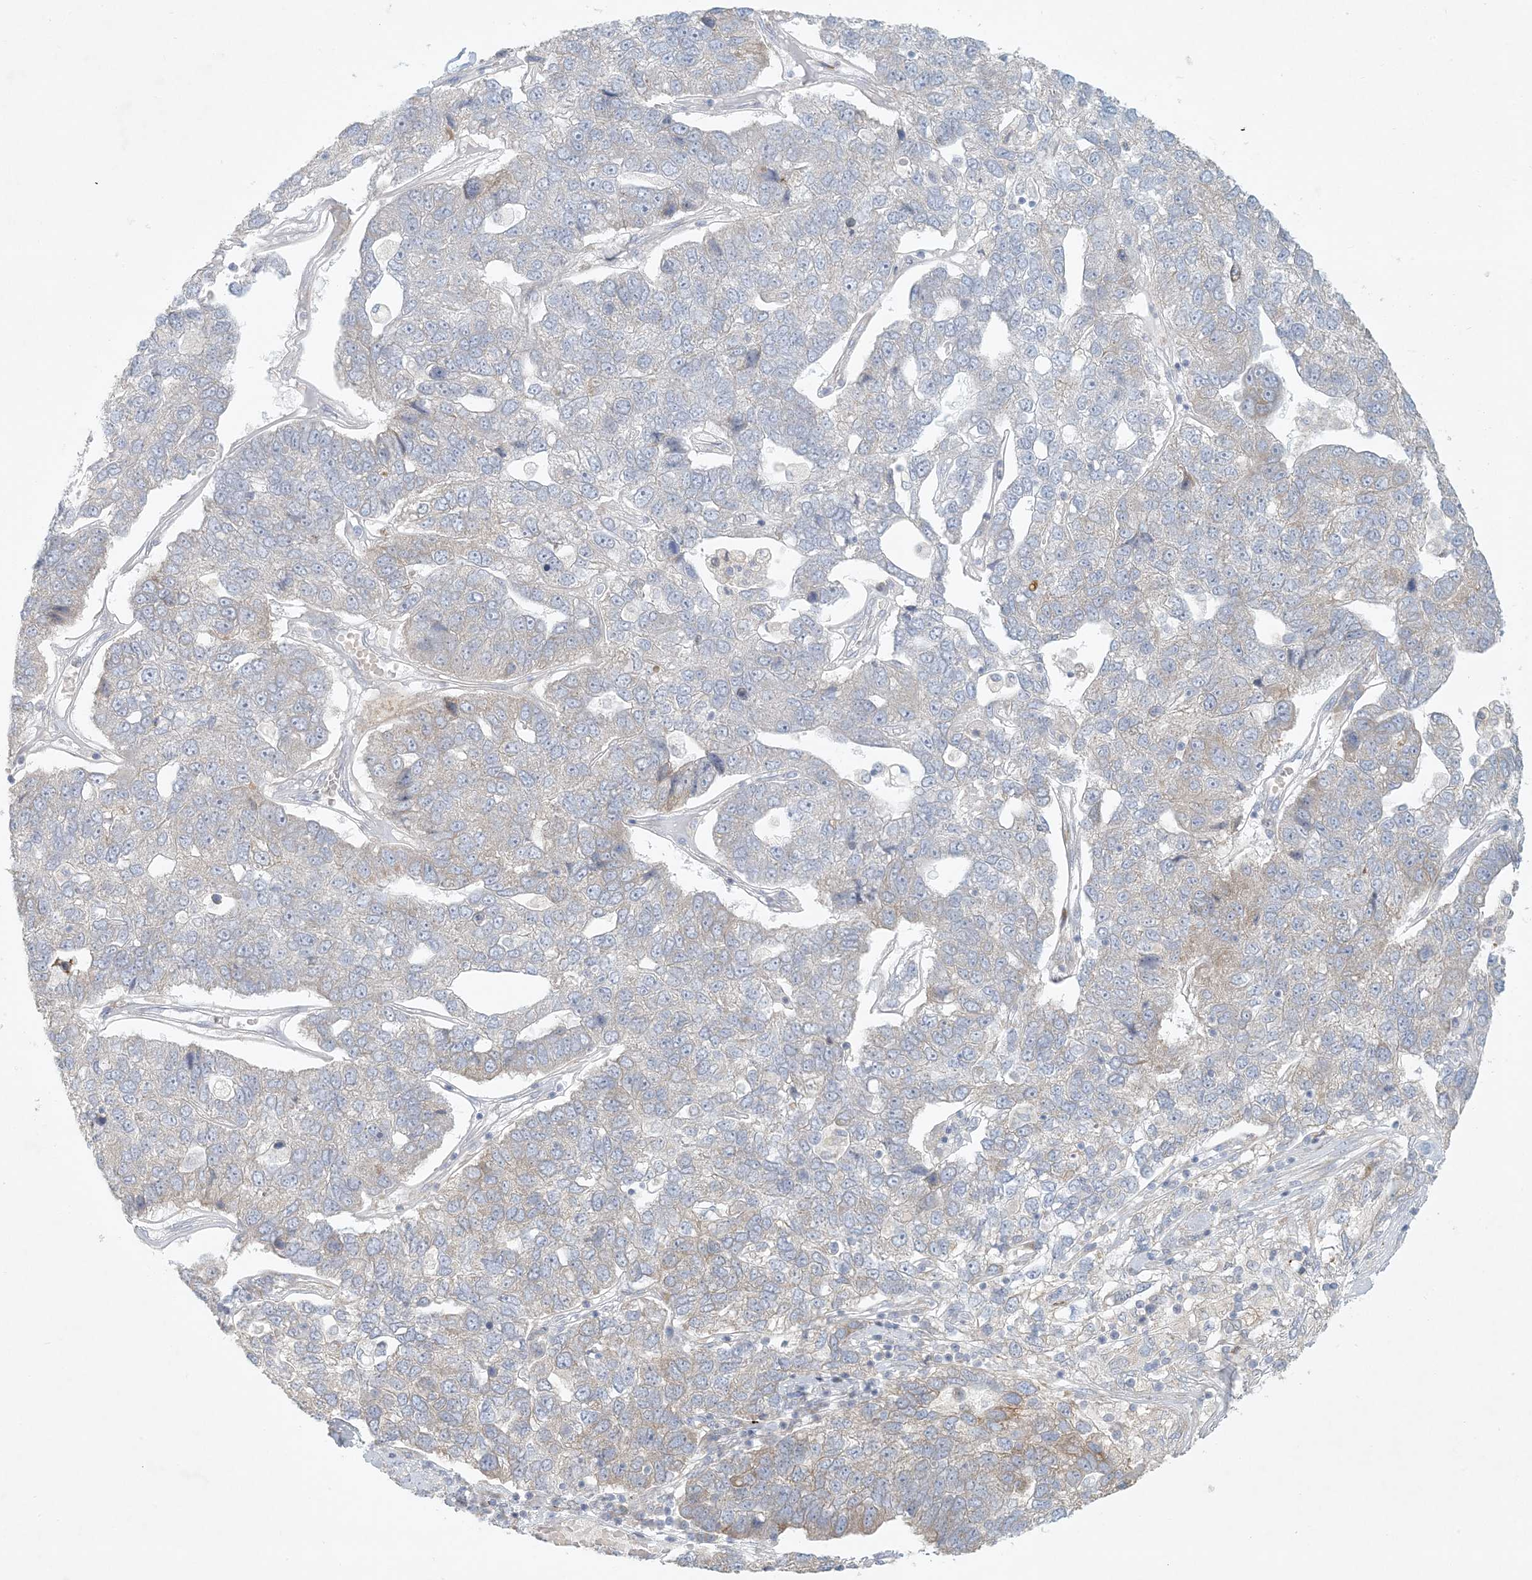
{"staining": {"intensity": "negative", "quantity": "none", "location": "none"}, "tissue": "pancreatic cancer", "cell_type": "Tumor cells", "image_type": "cancer", "snomed": [{"axis": "morphology", "description": "Adenocarcinoma, NOS"}, {"axis": "topography", "description": "Pancreas"}], "caption": "An IHC histopathology image of pancreatic cancer is shown. There is no staining in tumor cells of pancreatic cancer.", "gene": "ZNF385D", "patient": {"sex": "female", "age": 61}}